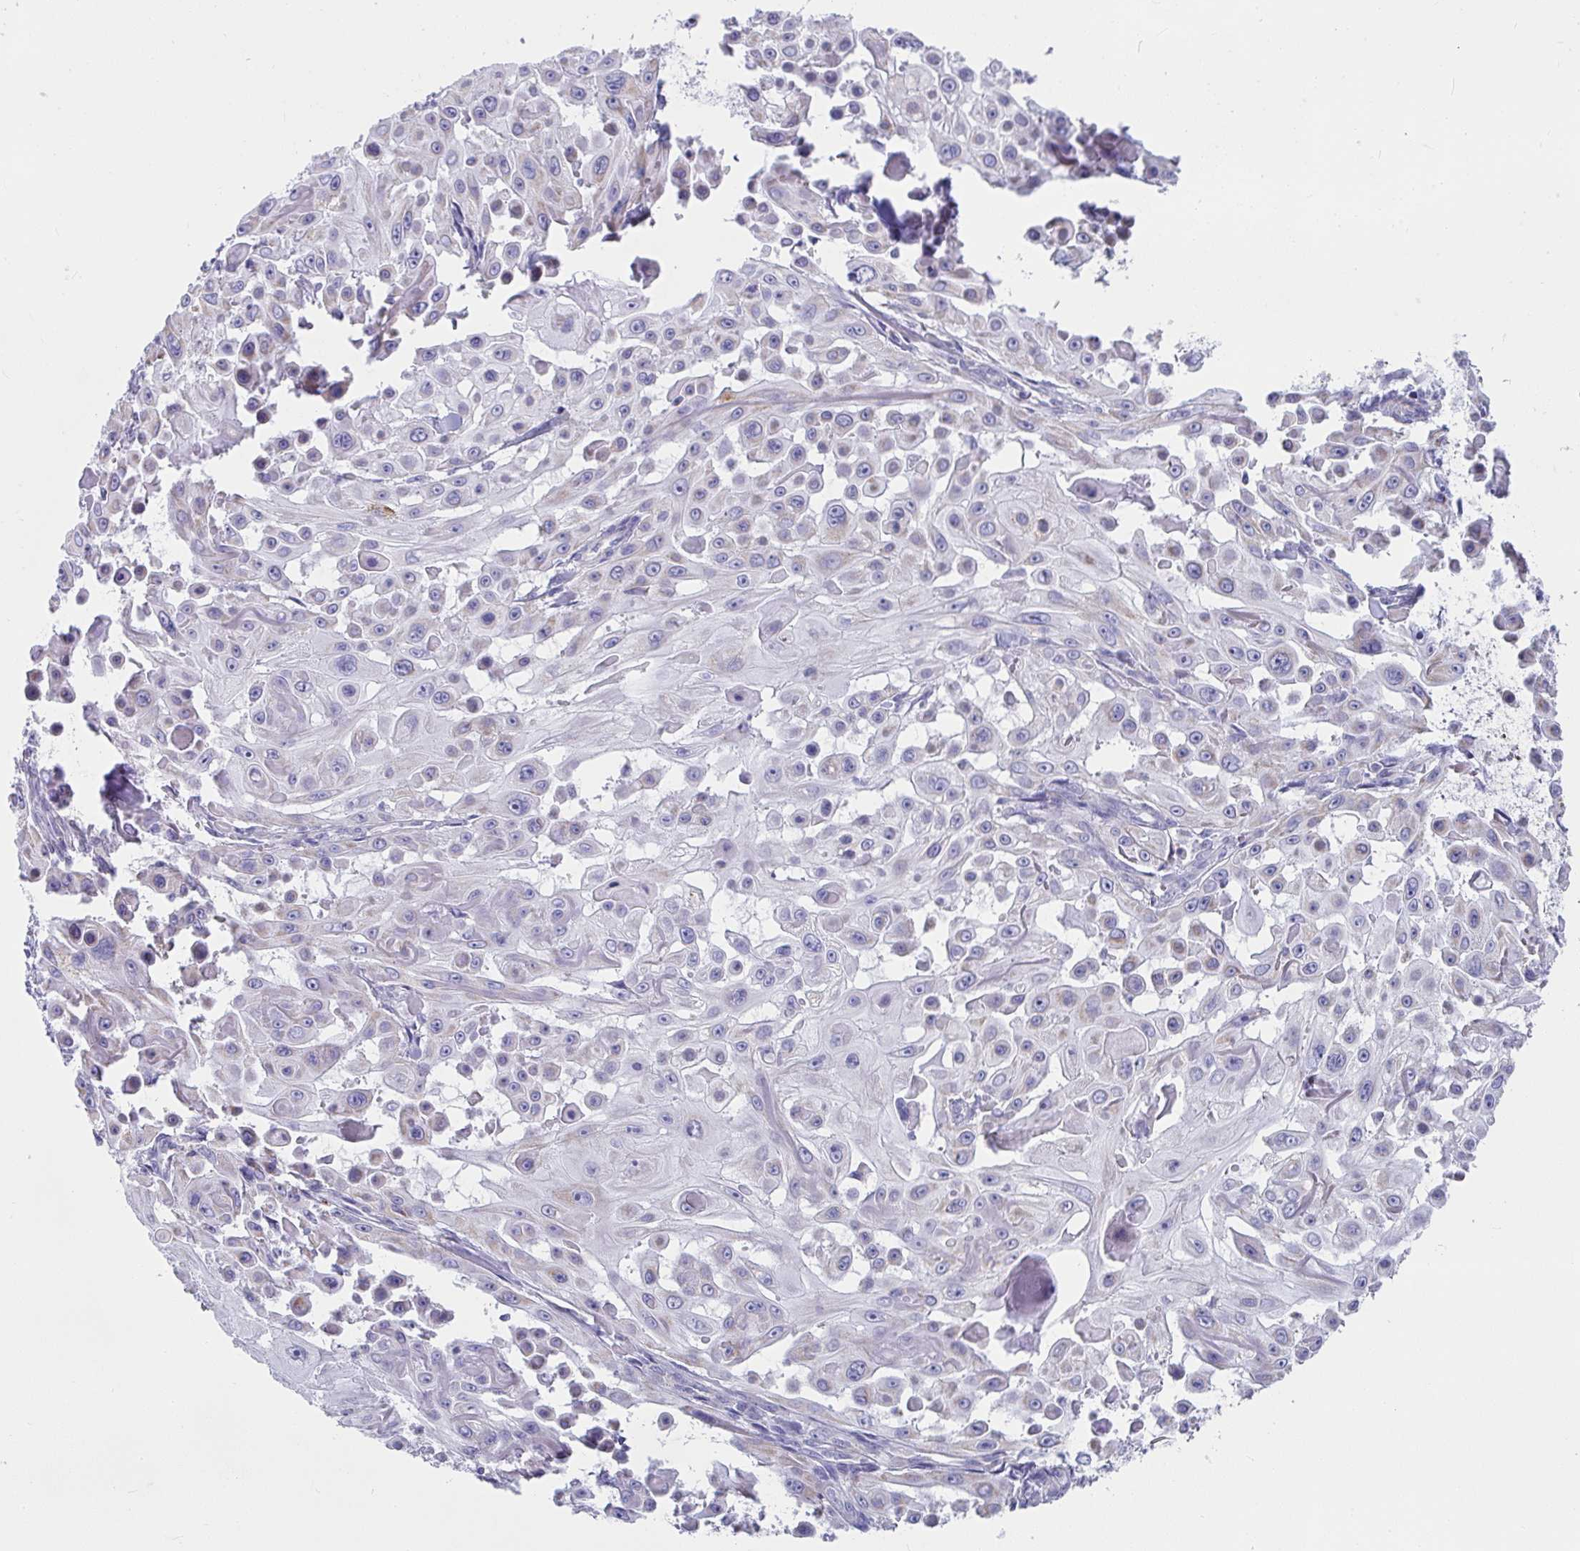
{"staining": {"intensity": "negative", "quantity": "none", "location": "none"}, "tissue": "skin cancer", "cell_type": "Tumor cells", "image_type": "cancer", "snomed": [{"axis": "morphology", "description": "Squamous cell carcinoma, NOS"}, {"axis": "topography", "description": "Skin"}], "caption": "This is a histopathology image of IHC staining of skin squamous cell carcinoma, which shows no expression in tumor cells.", "gene": "SLC6A1", "patient": {"sex": "male", "age": 91}}